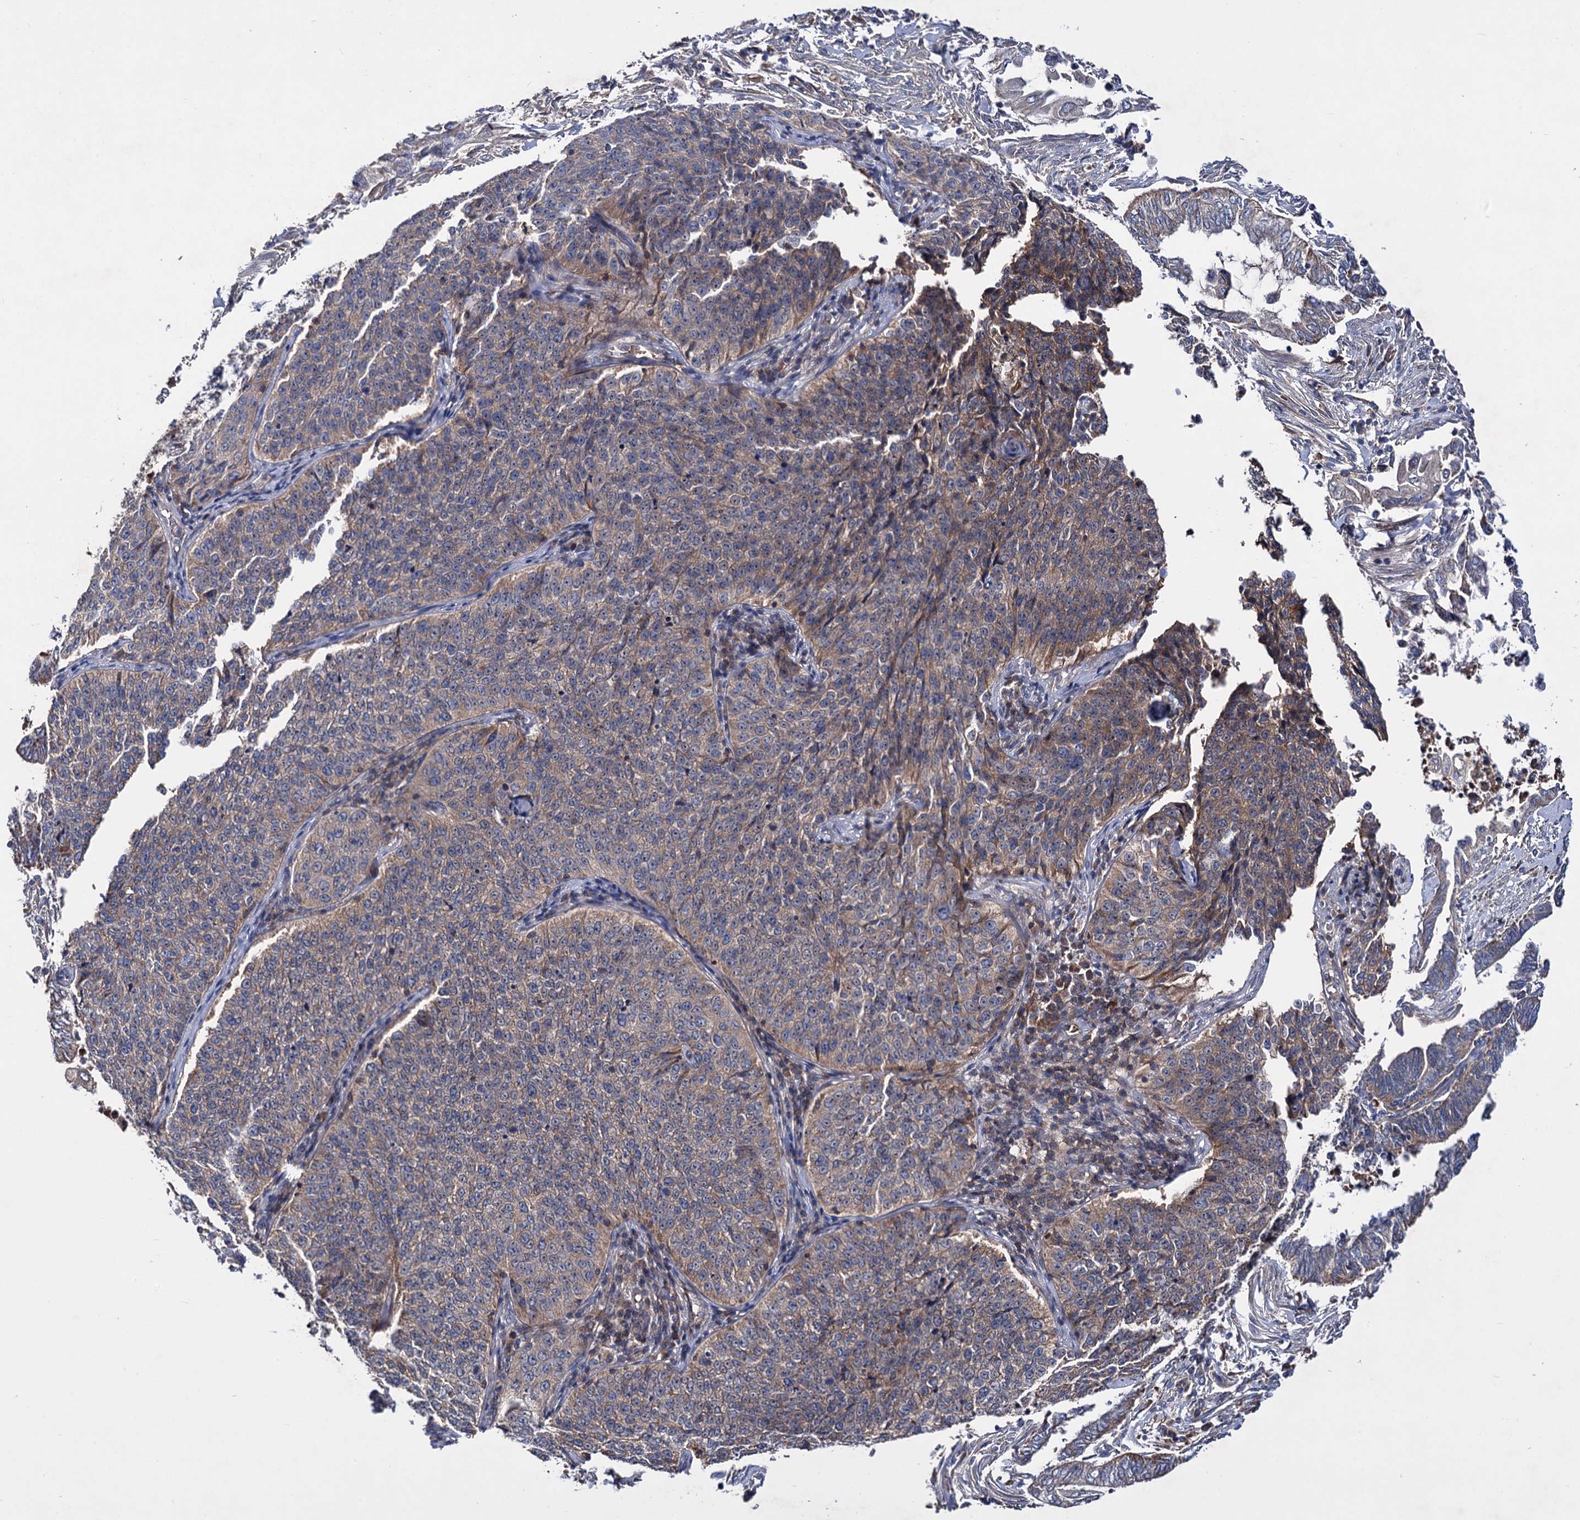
{"staining": {"intensity": "weak", "quantity": "25%-75%", "location": "cytoplasmic/membranous"}, "tissue": "cervical cancer", "cell_type": "Tumor cells", "image_type": "cancer", "snomed": [{"axis": "morphology", "description": "Squamous cell carcinoma, NOS"}, {"axis": "topography", "description": "Cervix"}], "caption": "Immunohistochemistry of human squamous cell carcinoma (cervical) exhibits low levels of weak cytoplasmic/membranous staining in approximately 25%-75% of tumor cells.", "gene": "CLPB", "patient": {"sex": "female", "age": 35}}